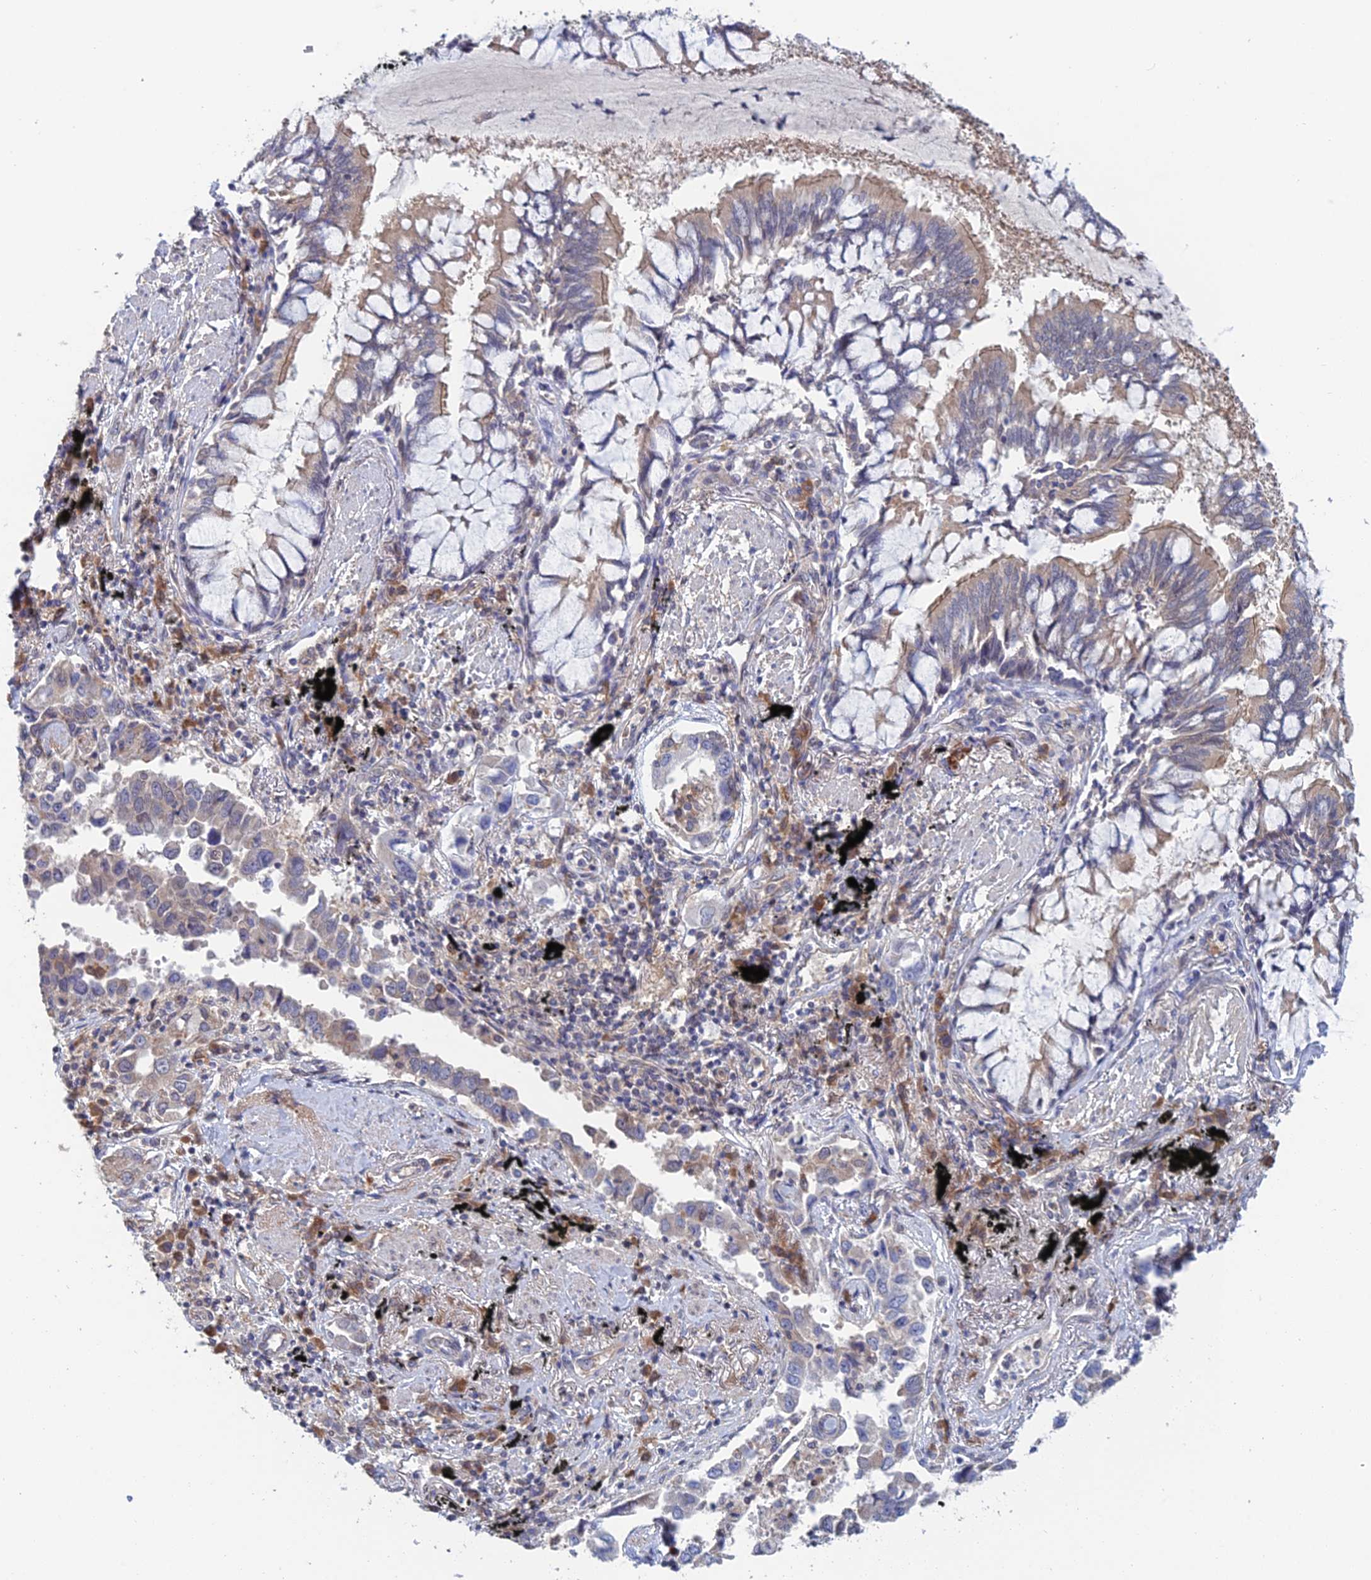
{"staining": {"intensity": "negative", "quantity": "none", "location": "none"}, "tissue": "lung cancer", "cell_type": "Tumor cells", "image_type": "cancer", "snomed": [{"axis": "morphology", "description": "Adenocarcinoma, NOS"}, {"axis": "topography", "description": "Lung"}], "caption": "Immunohistochemical staining of lung cancer reveals no significant staining in tumor cells.", "gene": "SRA1", "patient": {"sex": "male", "age": 67}}